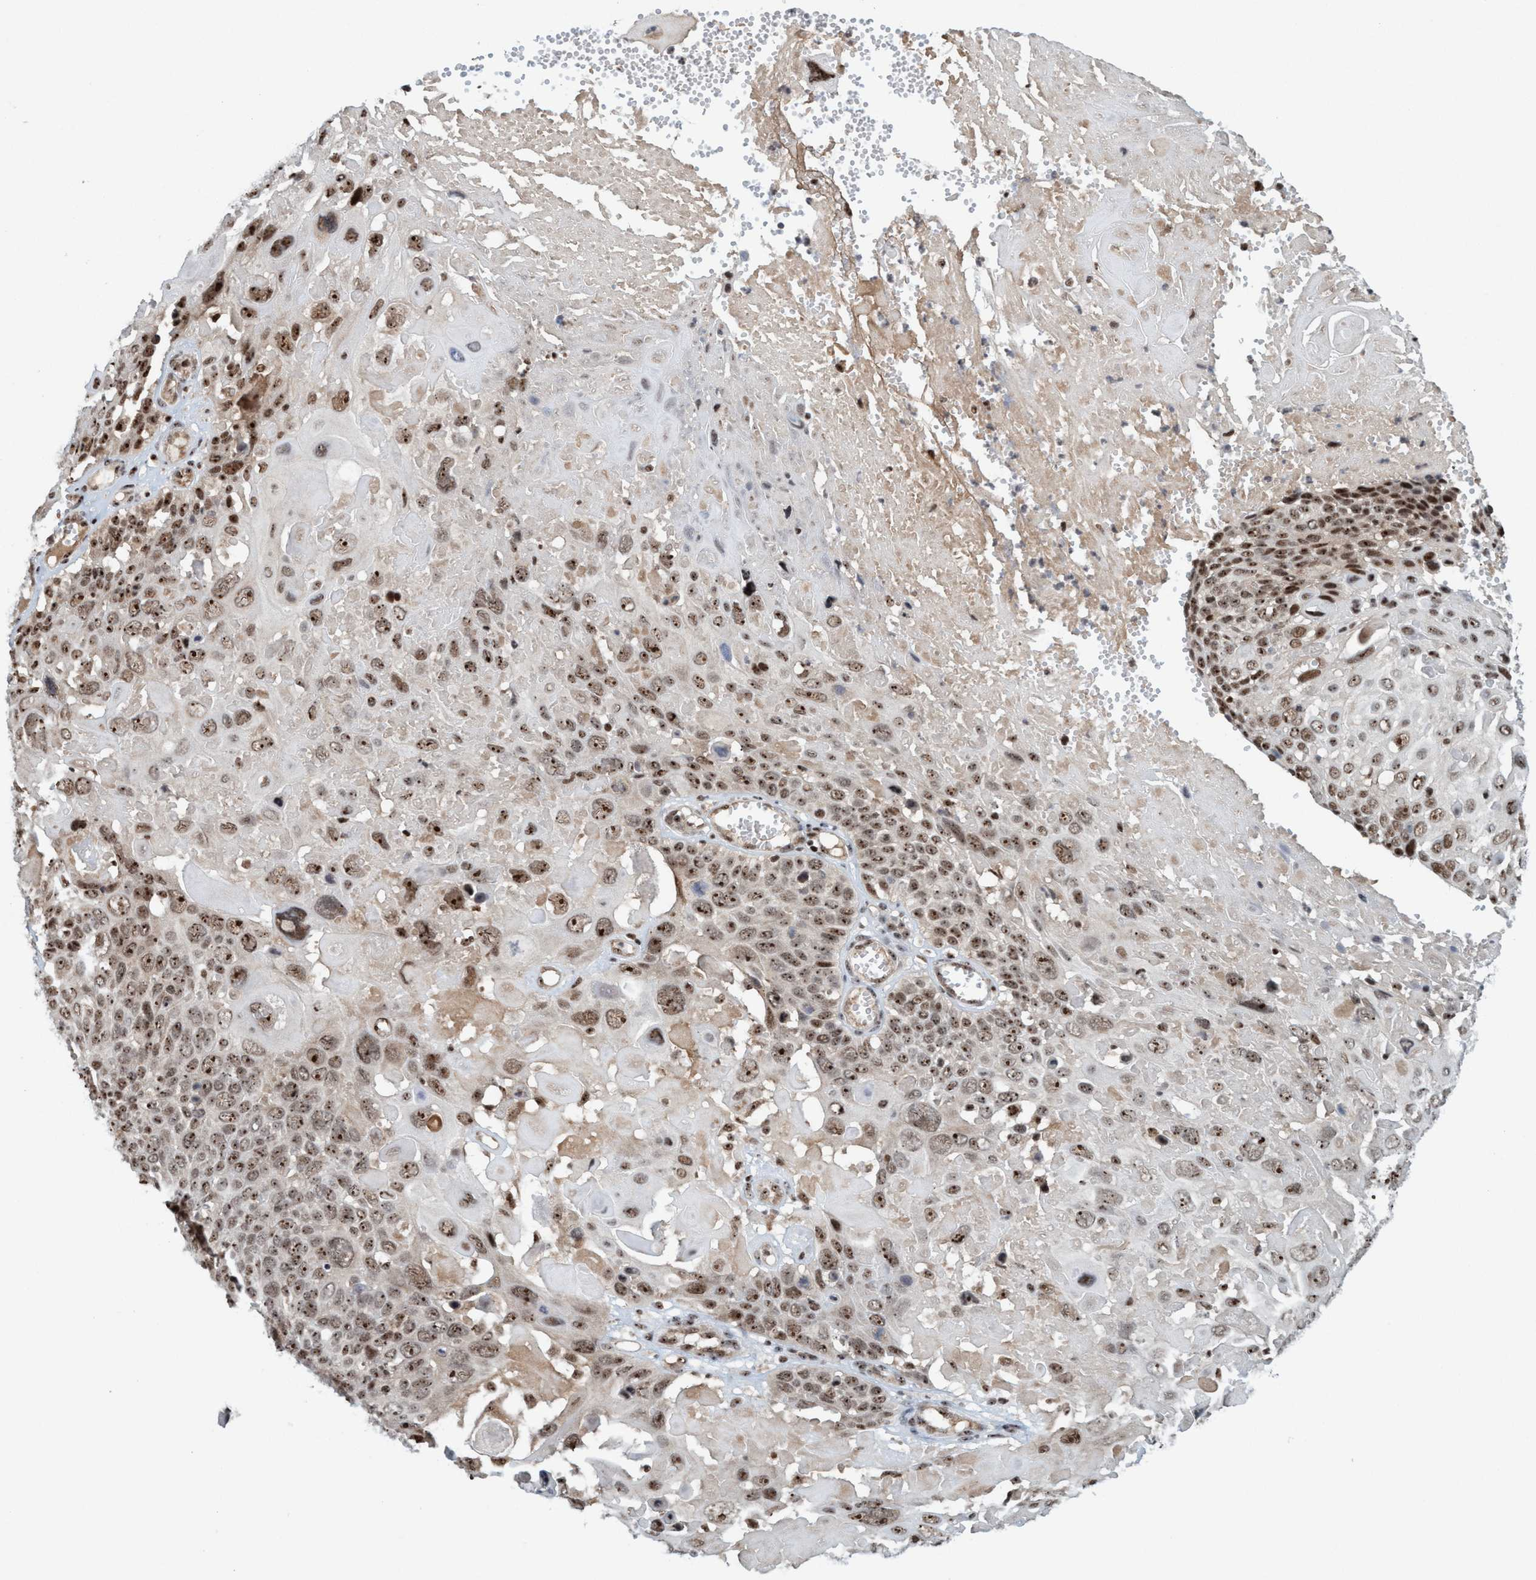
{"staining": {"intensity": "strong", "quantity": ">75%", "location": "nuclear"}, "tissue": "cervical cancer", "cell_type": "Tumor cells", "image_type": "cancer", "snomed": [{"axis": "morphology", "description": "Squamous cell carcinoma, NOS"}, {"axis": "topography", "description": "Cervix"}], "caption": "Protein staining by immunohistochemistry displays strong nuclear expression in approximately >75% of tumor cells in cervical cancer.", "gene": "SMCR8", "patient": {"sex": "female", "age": 74}}